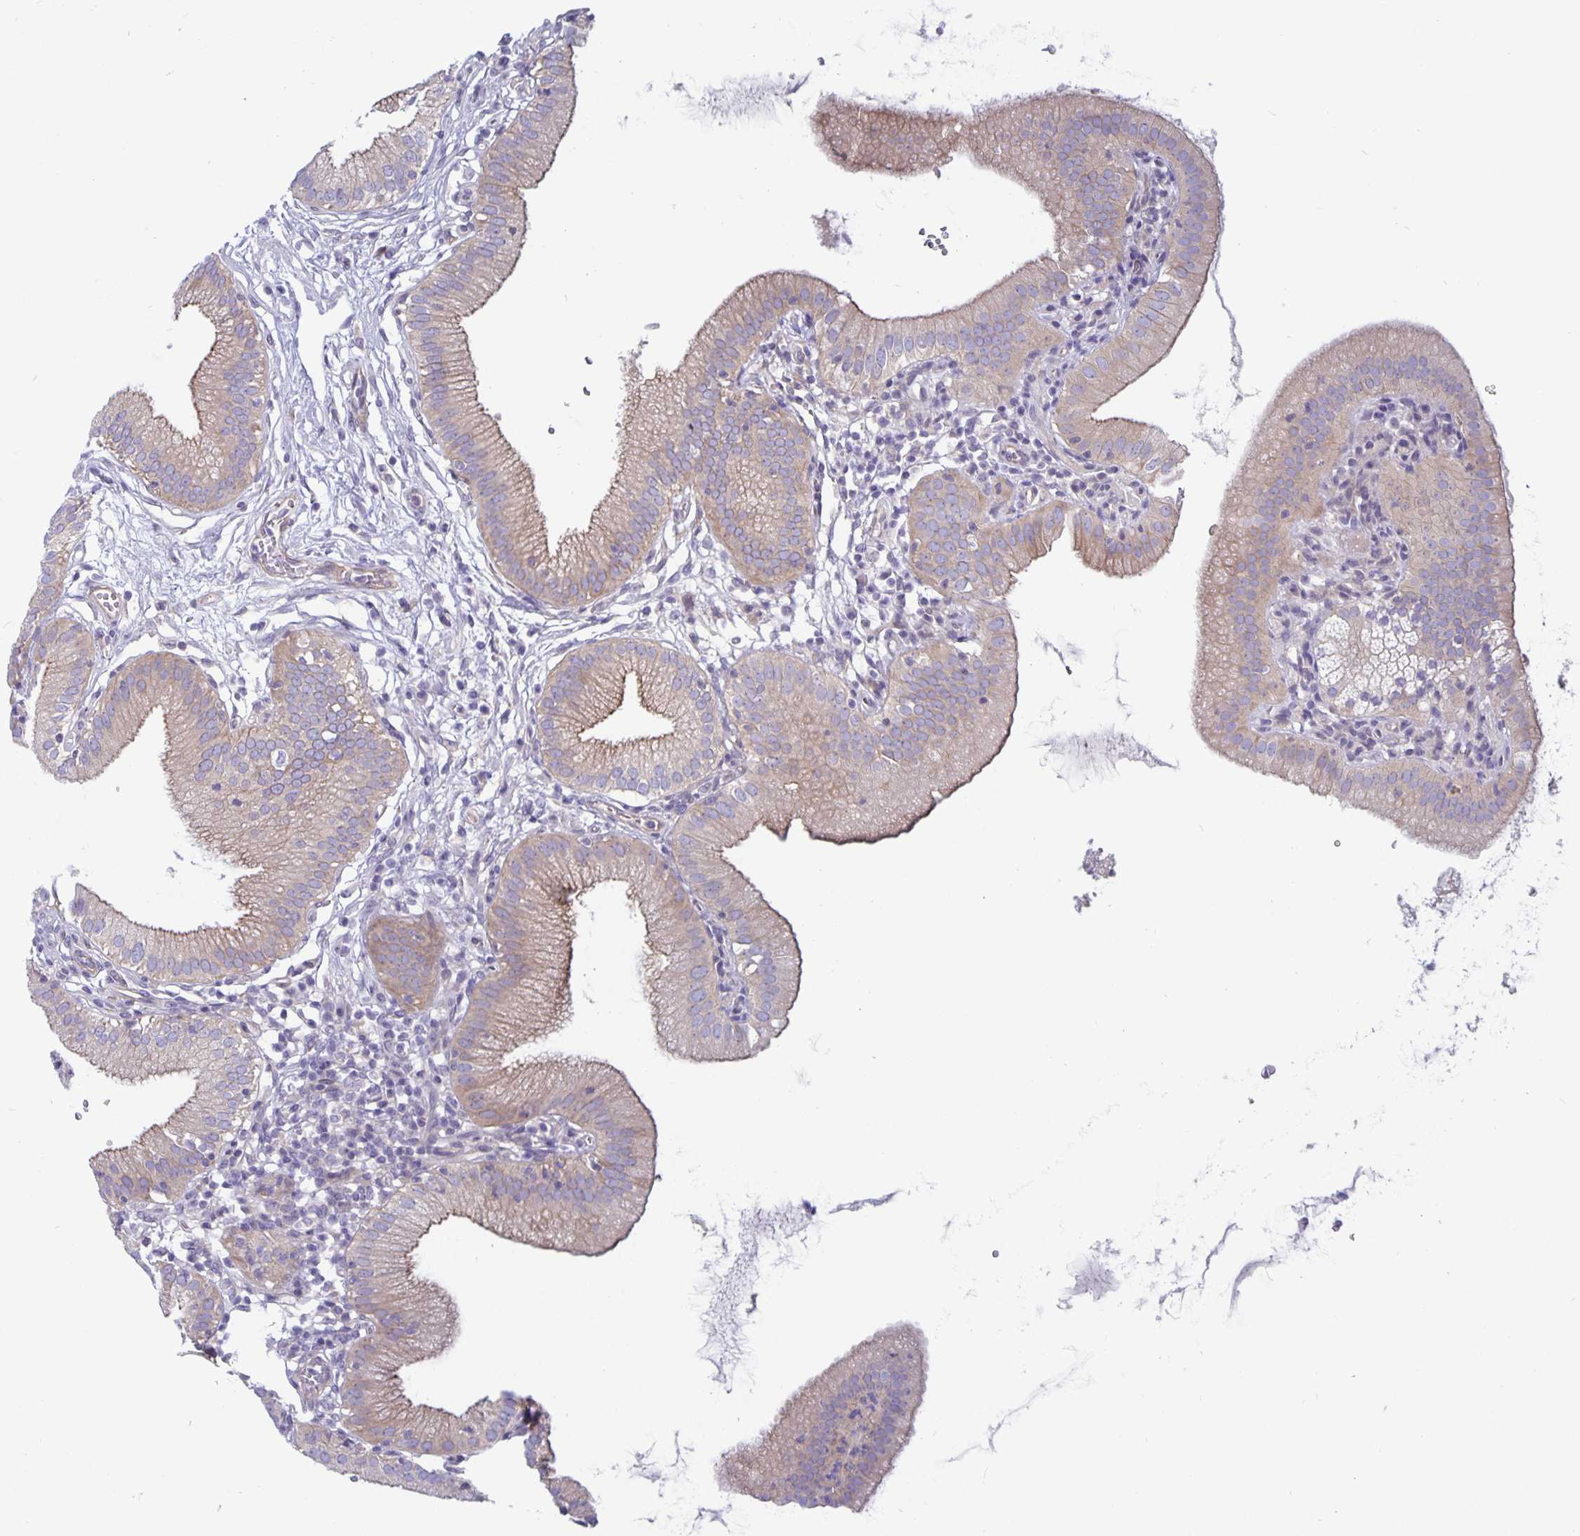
{"staining": {"intensity": "weak", "quantity": "25%-75%", "location": "cytoplasmic/membranous"}, "tissue": "gallbladder", "cell_type": "Glandular cells", "image_type": "normal", "snomed": [{"axis": "morphology", "description": "Normal tissue, NOS"}, {"axis": "topography", "description": "Gallbladder"}], "caption": "DAB immunohistochemical staining of unremarkable gallbladder shows weak cytoplasmic/membranous protein staining in about 25%-75% of glandular cells.", "gene": "PLCB3", "patient": {"sex": "female", "age": 65}}